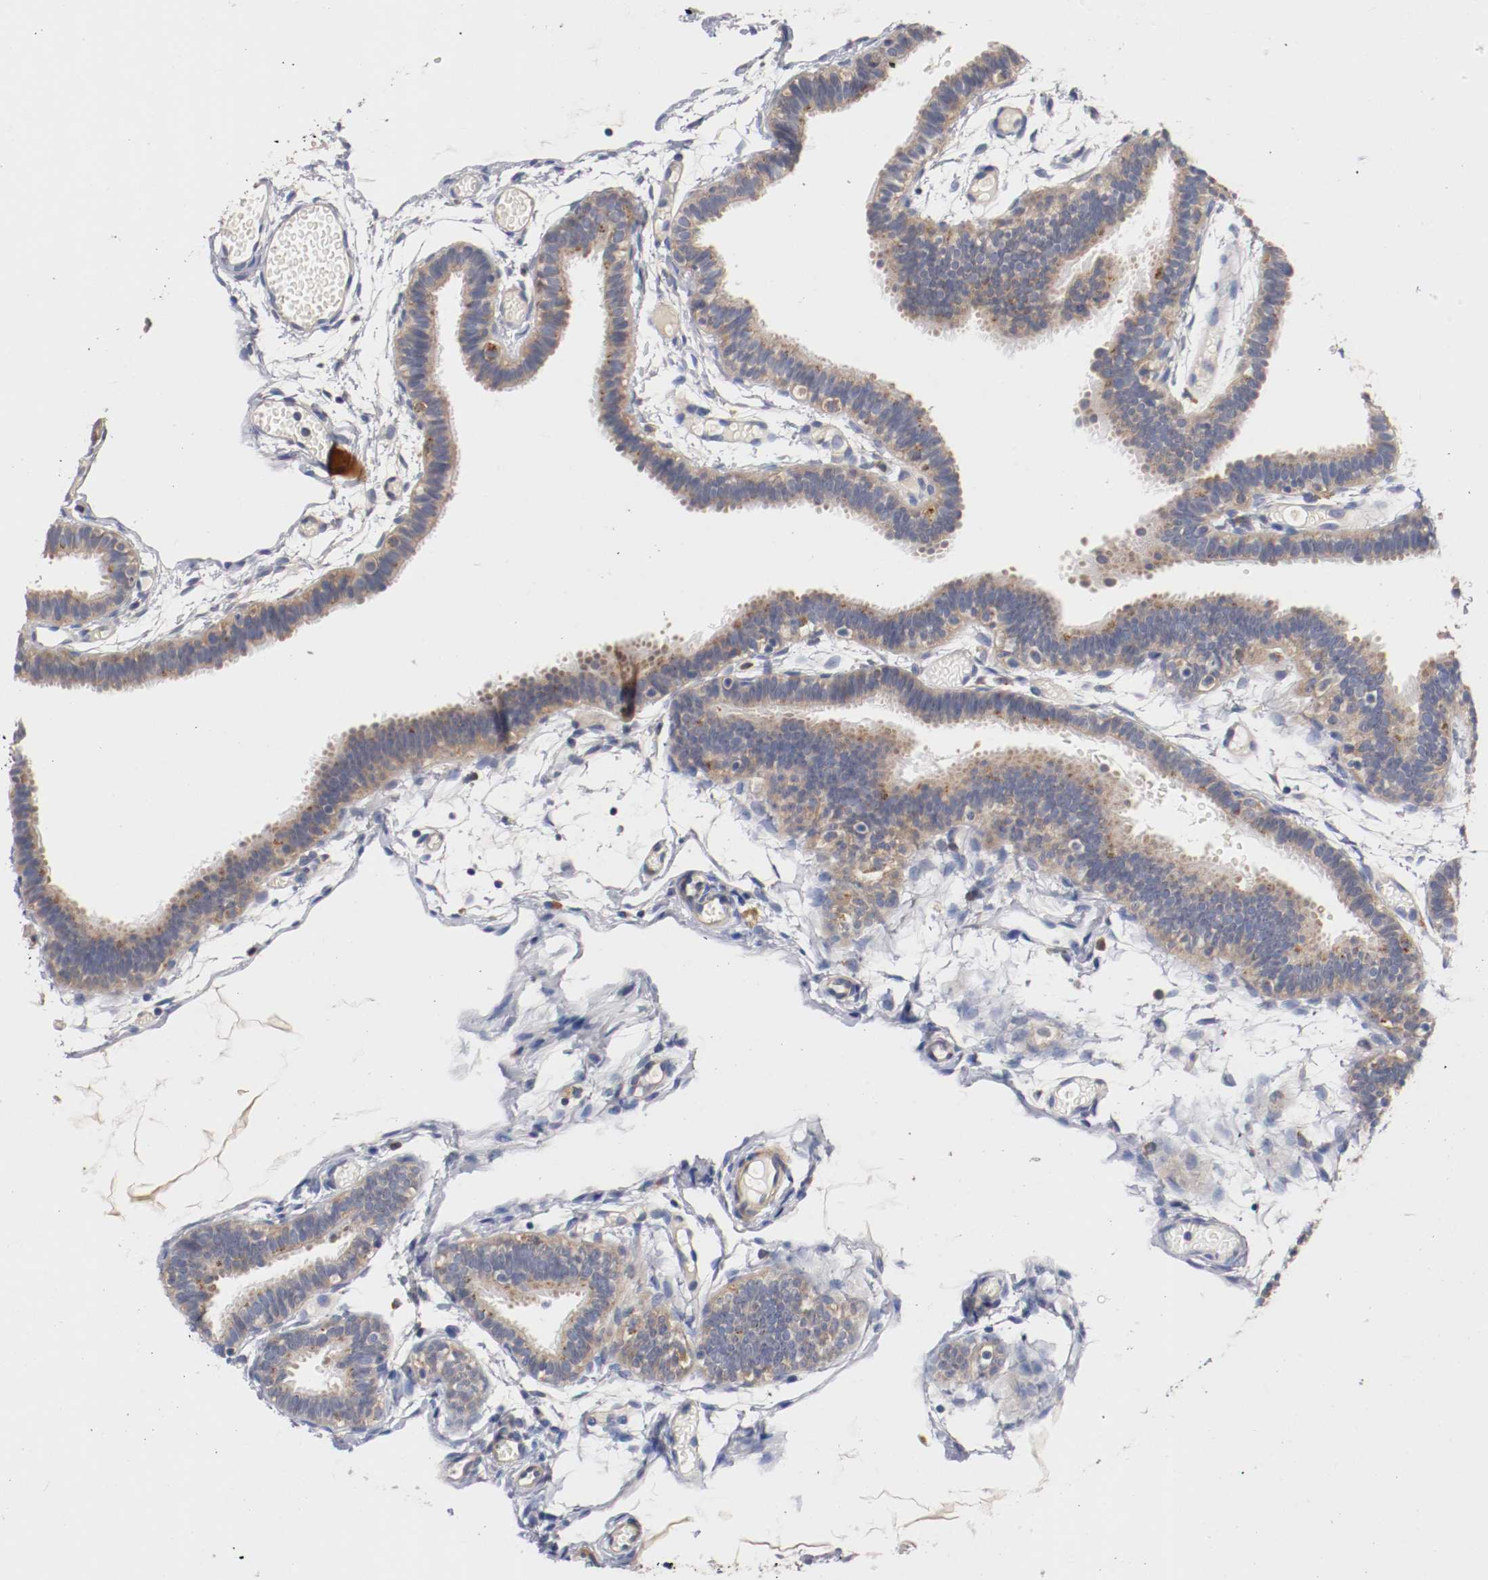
{"staining": {"intensity": "weak", "quantity": "25%-75%", "location": "cytoplasmic/membranous"}, "tissue": "fallopian tube", "cell_type": "Glandular cells", "image_type": "normal", "snomed": [{"axis": "morphology", "description": "Normal tissue, NOS"}, {"axis": "topography", "description": "Fallopian tube"}], "caption": "The image reveals a brown stain indicating the presence of a protein in the cytoplasmic/membranous of glandular cells in fallopian tube.", "gene": "SEMA5A", "patient": {"sex": "female", "age": 29}}